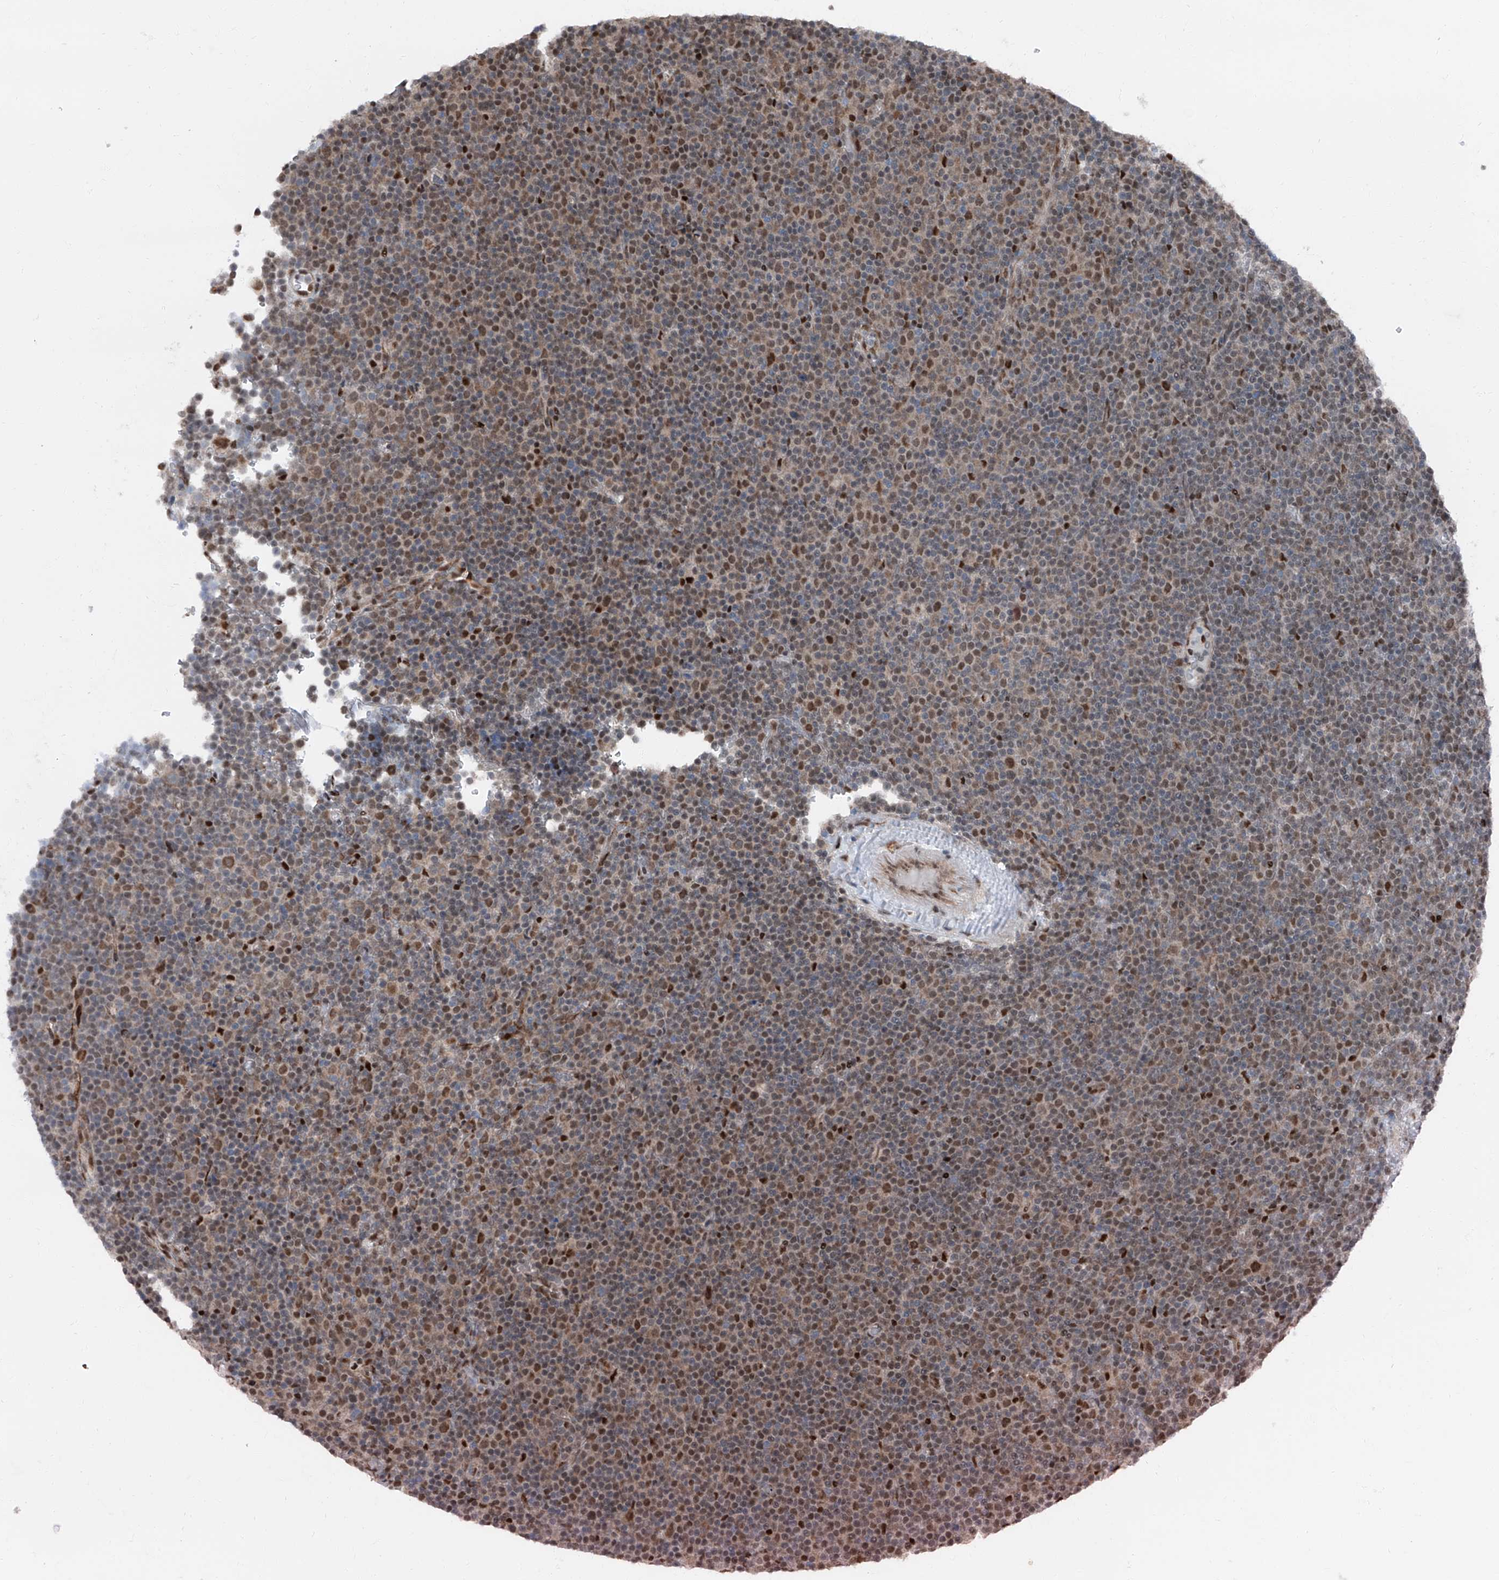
{"staining": {"intensity": "moderate", "quantity": "25%-75%", "location": "nuclear"}, "tissue": "lymphoma", "cell_type": "Tumor cells", "image_type": "cancer", "snomed": [{"axis": "morphology", "description": "Malignant lymphoma, non-Hodgkin's type, Low grade"}, {"axis": "topography", "description": "Lymph node"}], "caption": "This image exhibits immunohistochemistry (IHC) staining of malignant lymphoma, non-Hodgkin's type (low-grade), with medium moderate nuclear expression in about 25%-75% of tumor cells.", "gene": "FKBP5", "patient": {"sex": "female", "age": 67}}